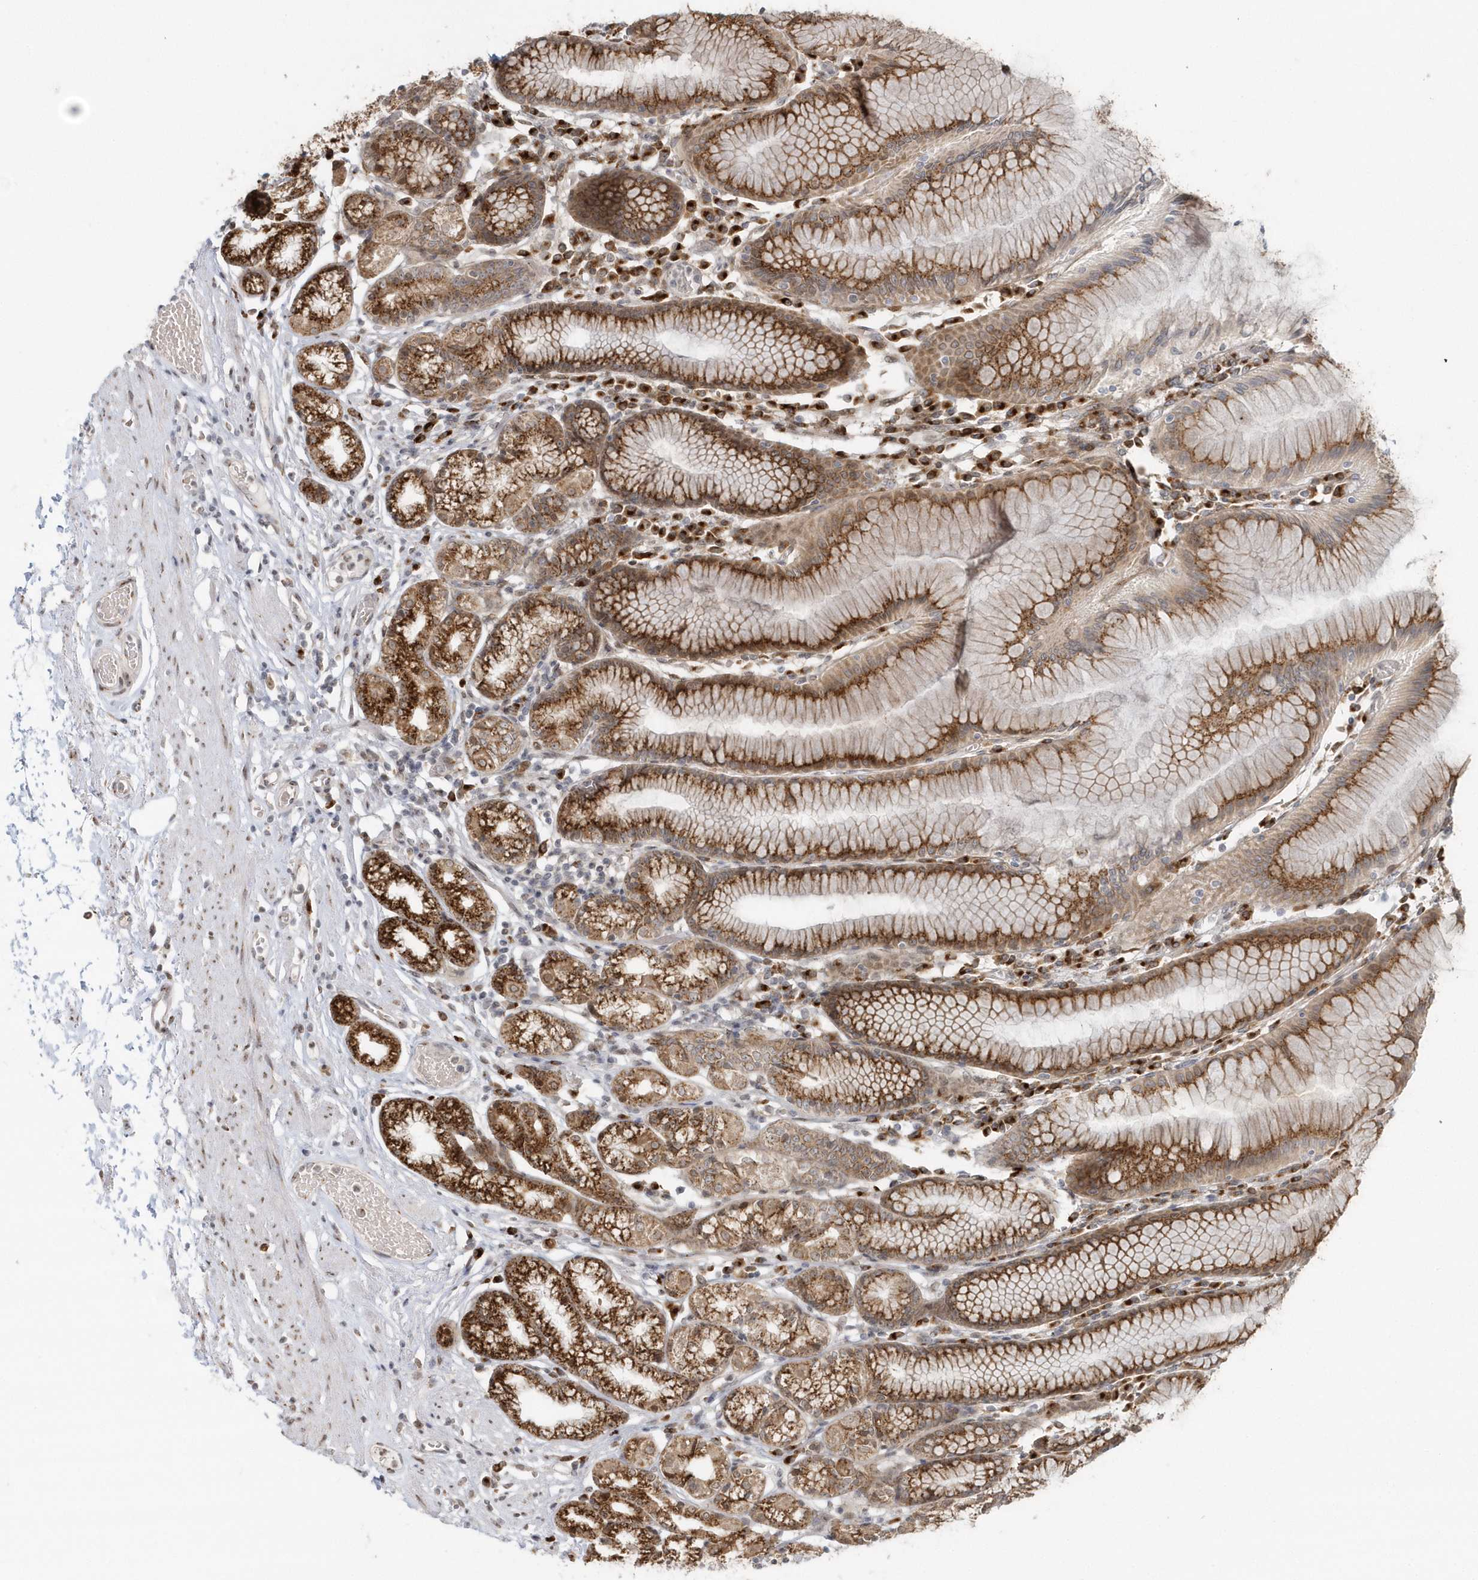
{"staining": {"intensity": "strong", "quantity": ">75%", "location": "cytoplasmic/membranous"}, "tissue": "stomach", "cell_type": "Glandular cells", "image_type": "normal", "snomed": [{"axis": "morphology", "description": "Normal tissue, NOS"}, {"axis": "topography", "description": "Stomach"}], "caption": "A high amount of strong cytoplasmic/membranous expression is seen in about >75% of glandular cells in benign stomach.", "gene": "DHFR", "patient": {"sex": "female", "age": 57}}